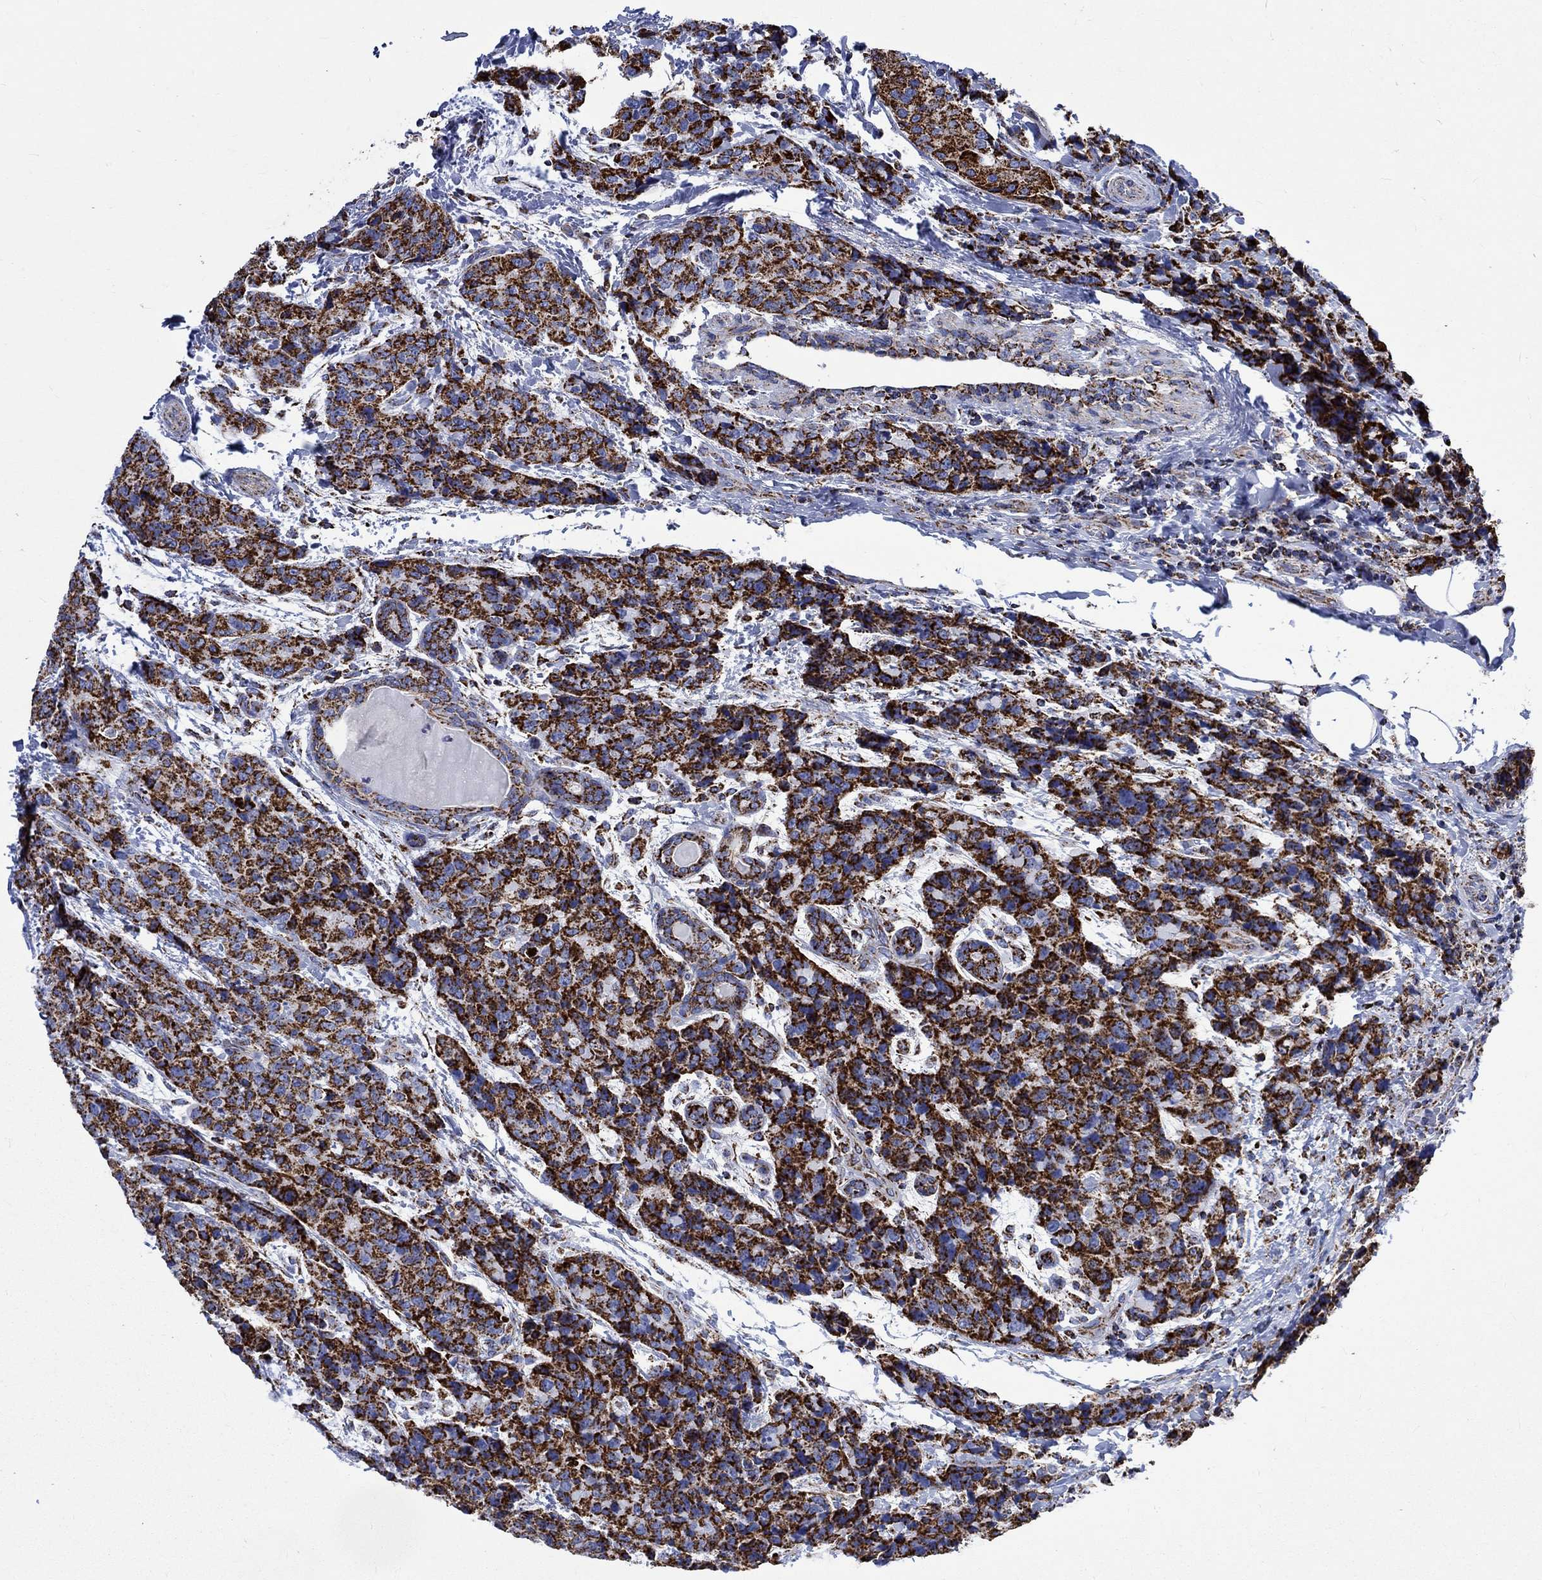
{"staining": {"intensity": "strong", "quantity": ">75%", "location": "cytoplasmic/membranous"}, "tissue": "breast cancer", "cell_type": "Tumor cells", "image_type": "cancer", "snomed": [{"axis": "morphology", "description": "Lobular carcinoma"}, {"axis": "topography", "description": "Breast"}], "caption": "A brown stain shows strong cytoplasmic/membranous positivity of a protein in human breast cancer (lobular carcinoma) tumor cells. The staining was performed using DAB, with brown indicating positive protein expression. Nuclei are stained blue with hematoxylin.", "gene": "RCE1", "patient": {"sex": "female", "age": 59}}